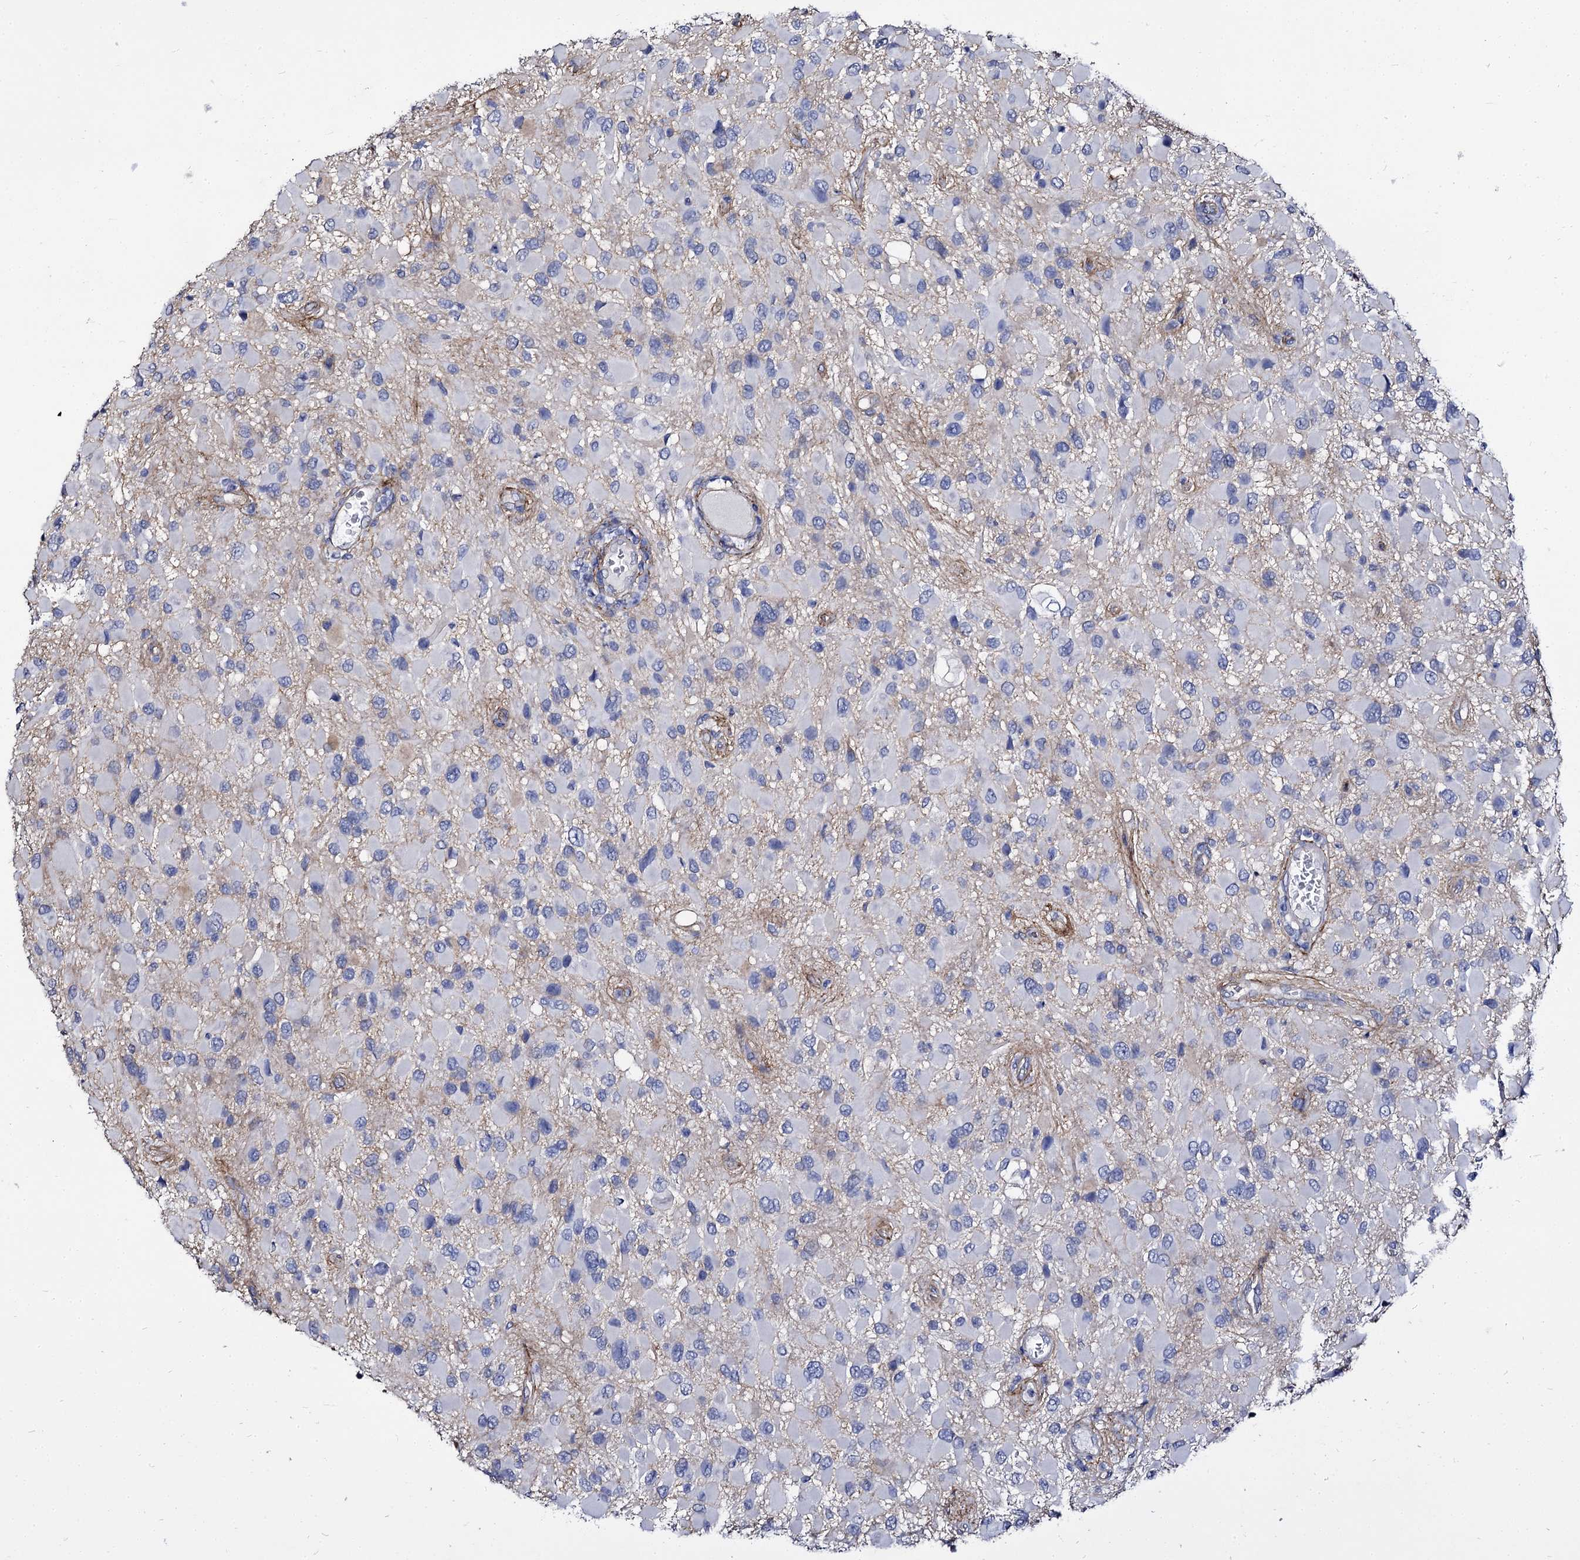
{"staining": {"intensity": "negative", "quantity": "none", "location": "none"}, "tissue": "glioma", "cell_type": "Tumor cells", "image_type": "cancer", "snomed": [{"axis": "morphology", "description": "Glioma, malignant, High grade"}, {"axis": "topography", "description": "Brain"}], "caption": "A high-resolution image shows IHC staining of malignant glioma (high-grade), which exhibits no significant positivity in tumor cells.", "gene": "CBFB", "patient": {"sex": "male", "age": 53}}